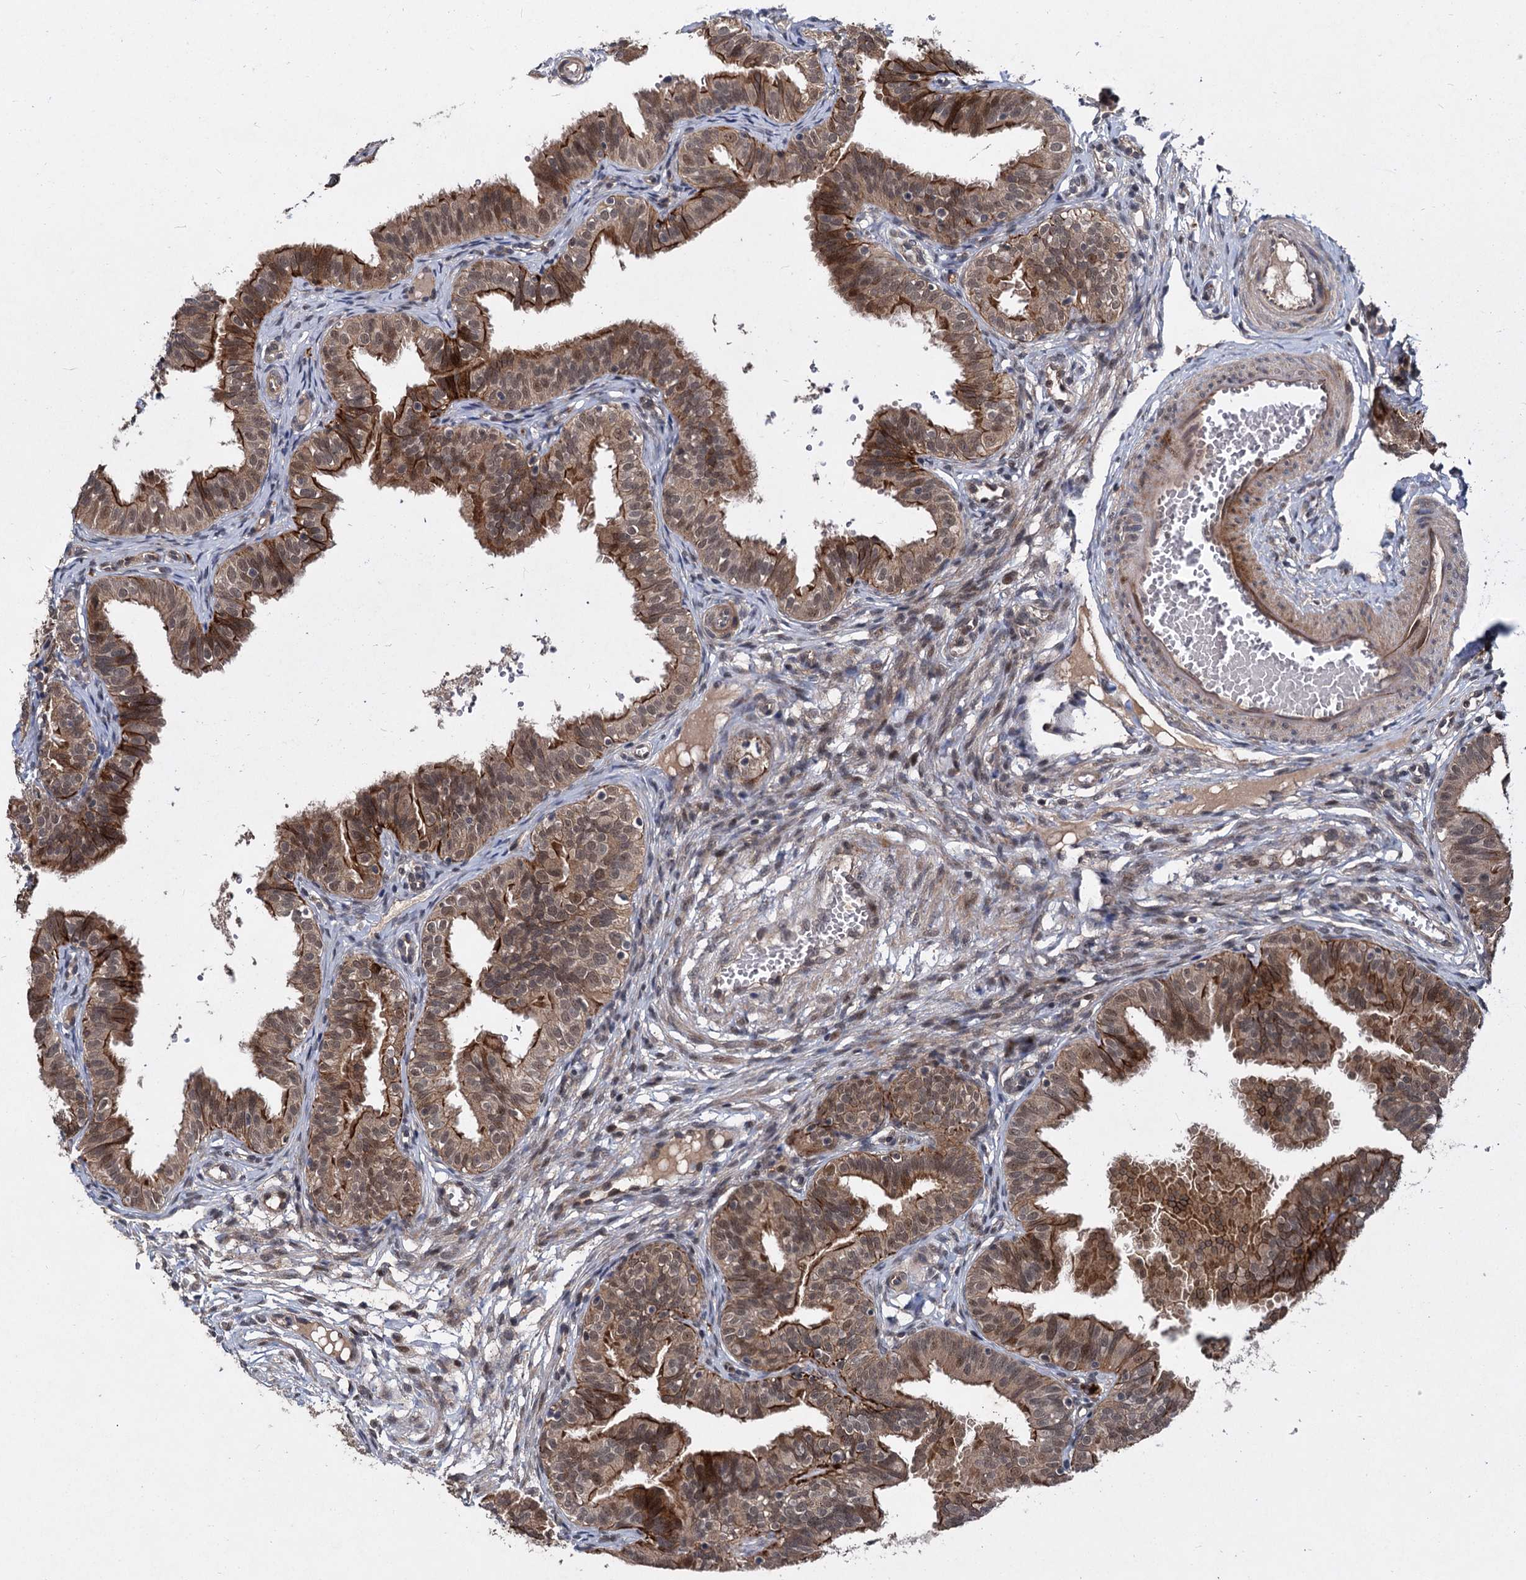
{"staining": {"intensity": "moderate", "quantity": ">75%", "location": "cytoplasmic/membranous,nuclear"}, "tissue": "fallopian tube", "cell_type": "Glandular cells", "image_type": "normal", "snomed": [{"axis": "morphology", "description": "Normal tissue, NOS"}, {"axis": "topography", "description": "Fallopian tube"}], "caption": "Approximately >75% of glandular cells in benign human fallopian tube show moderate cytoplasmic/membranous,nuclear protein expression as visualized by brown immunohistochemical staining.", "gene": "RITA1", "patient": {"sex": "female", "age": 35}}